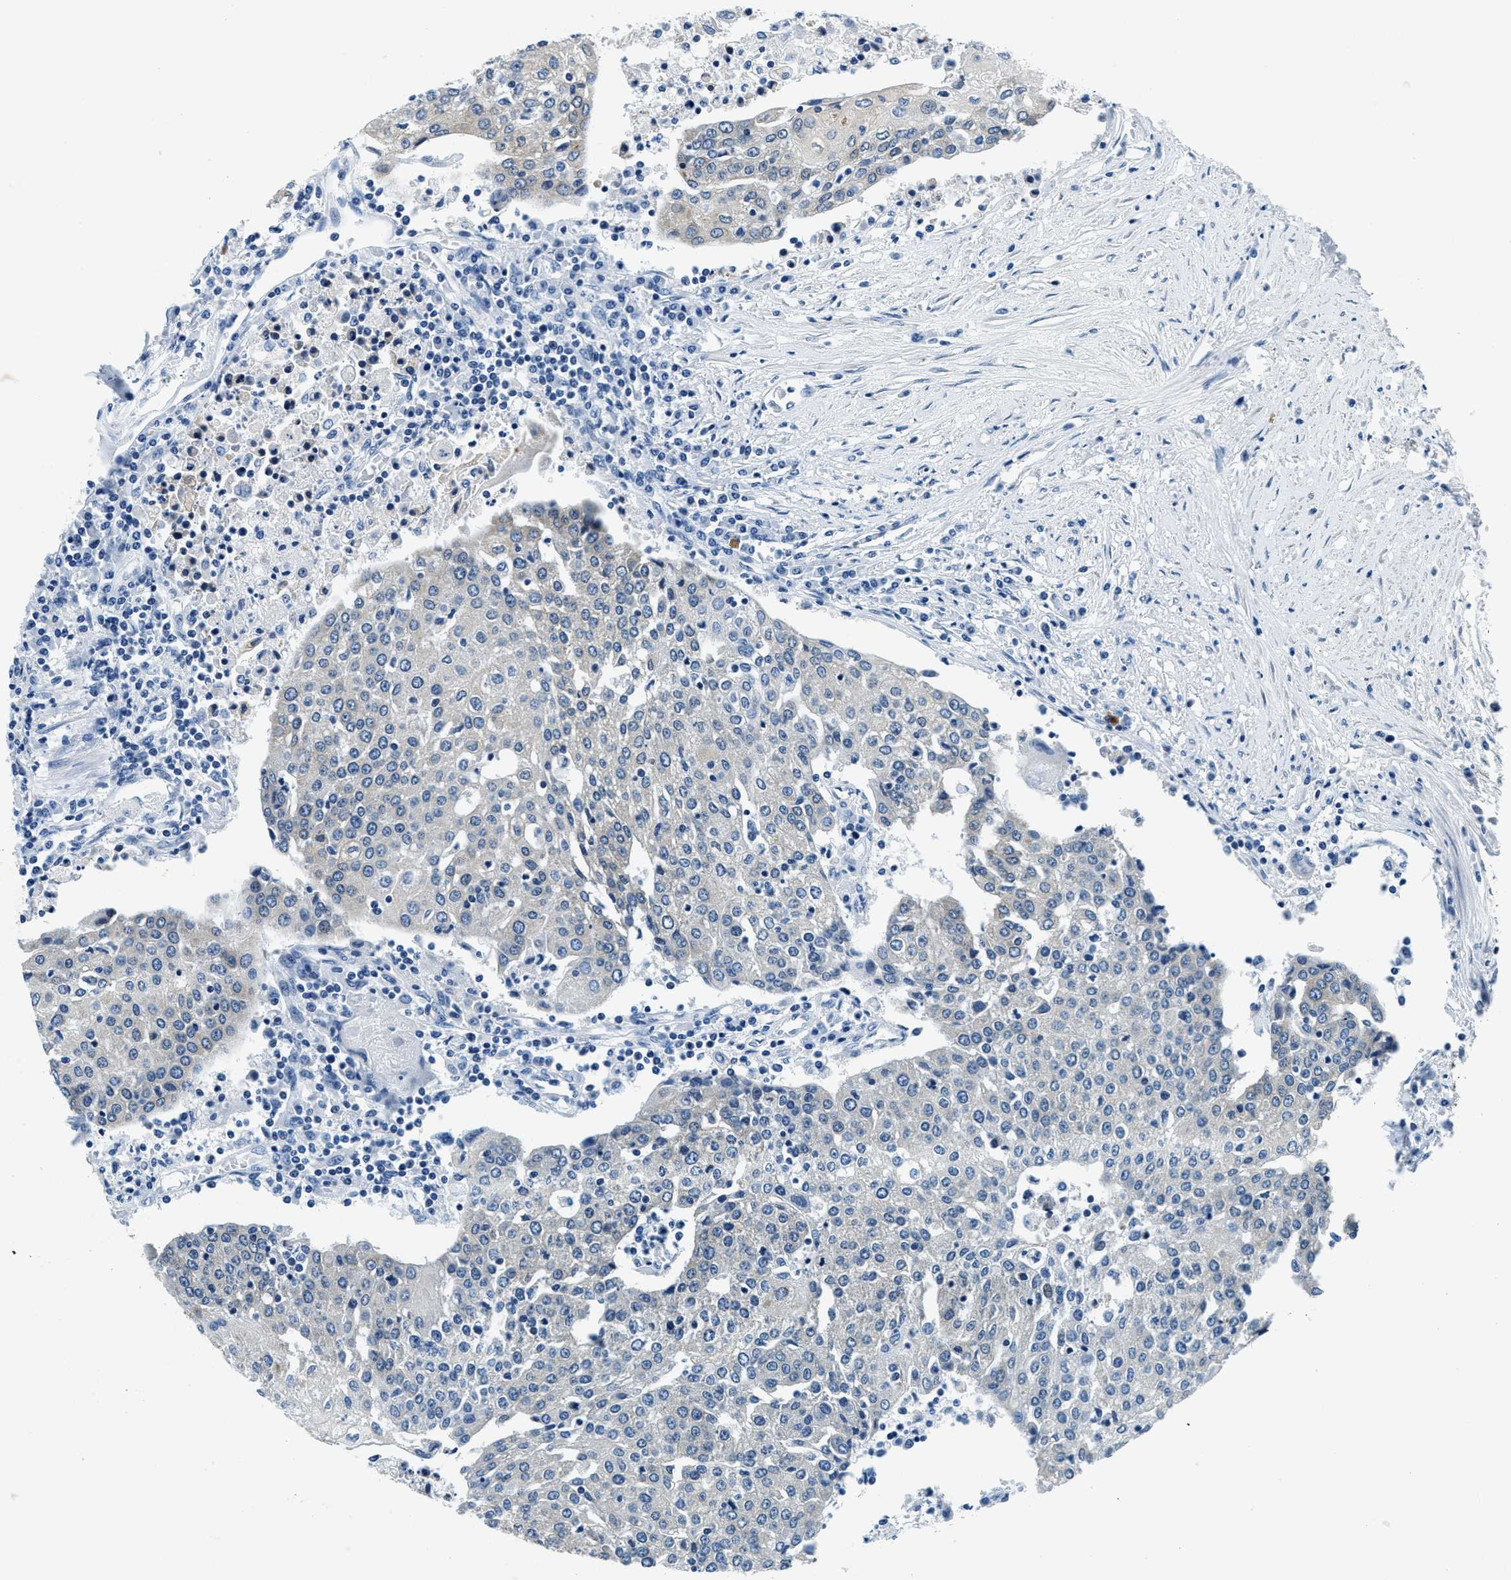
{"staining": {"intensity": "weak", "quantity": "25%-75%", "location": "cytoplasmic/membranous"}, "tissue": "urothelial cancer", "cell_type": "Tumor cells", "image_type": "cancer", "snomed": [{"axis": "morphology", "description": "Urothelial carcinoma, High grade"}, {"axis": "topography", "description": "Urinary bladder"}], "caption": "Urothelial cancer stained with a brown dye exhibits weak cytoplasmic/membranous positive expression in about 25%-75% of tumor cells.", "gene": "UBAC2", "patient": {"sex": "female", "age": 85}}